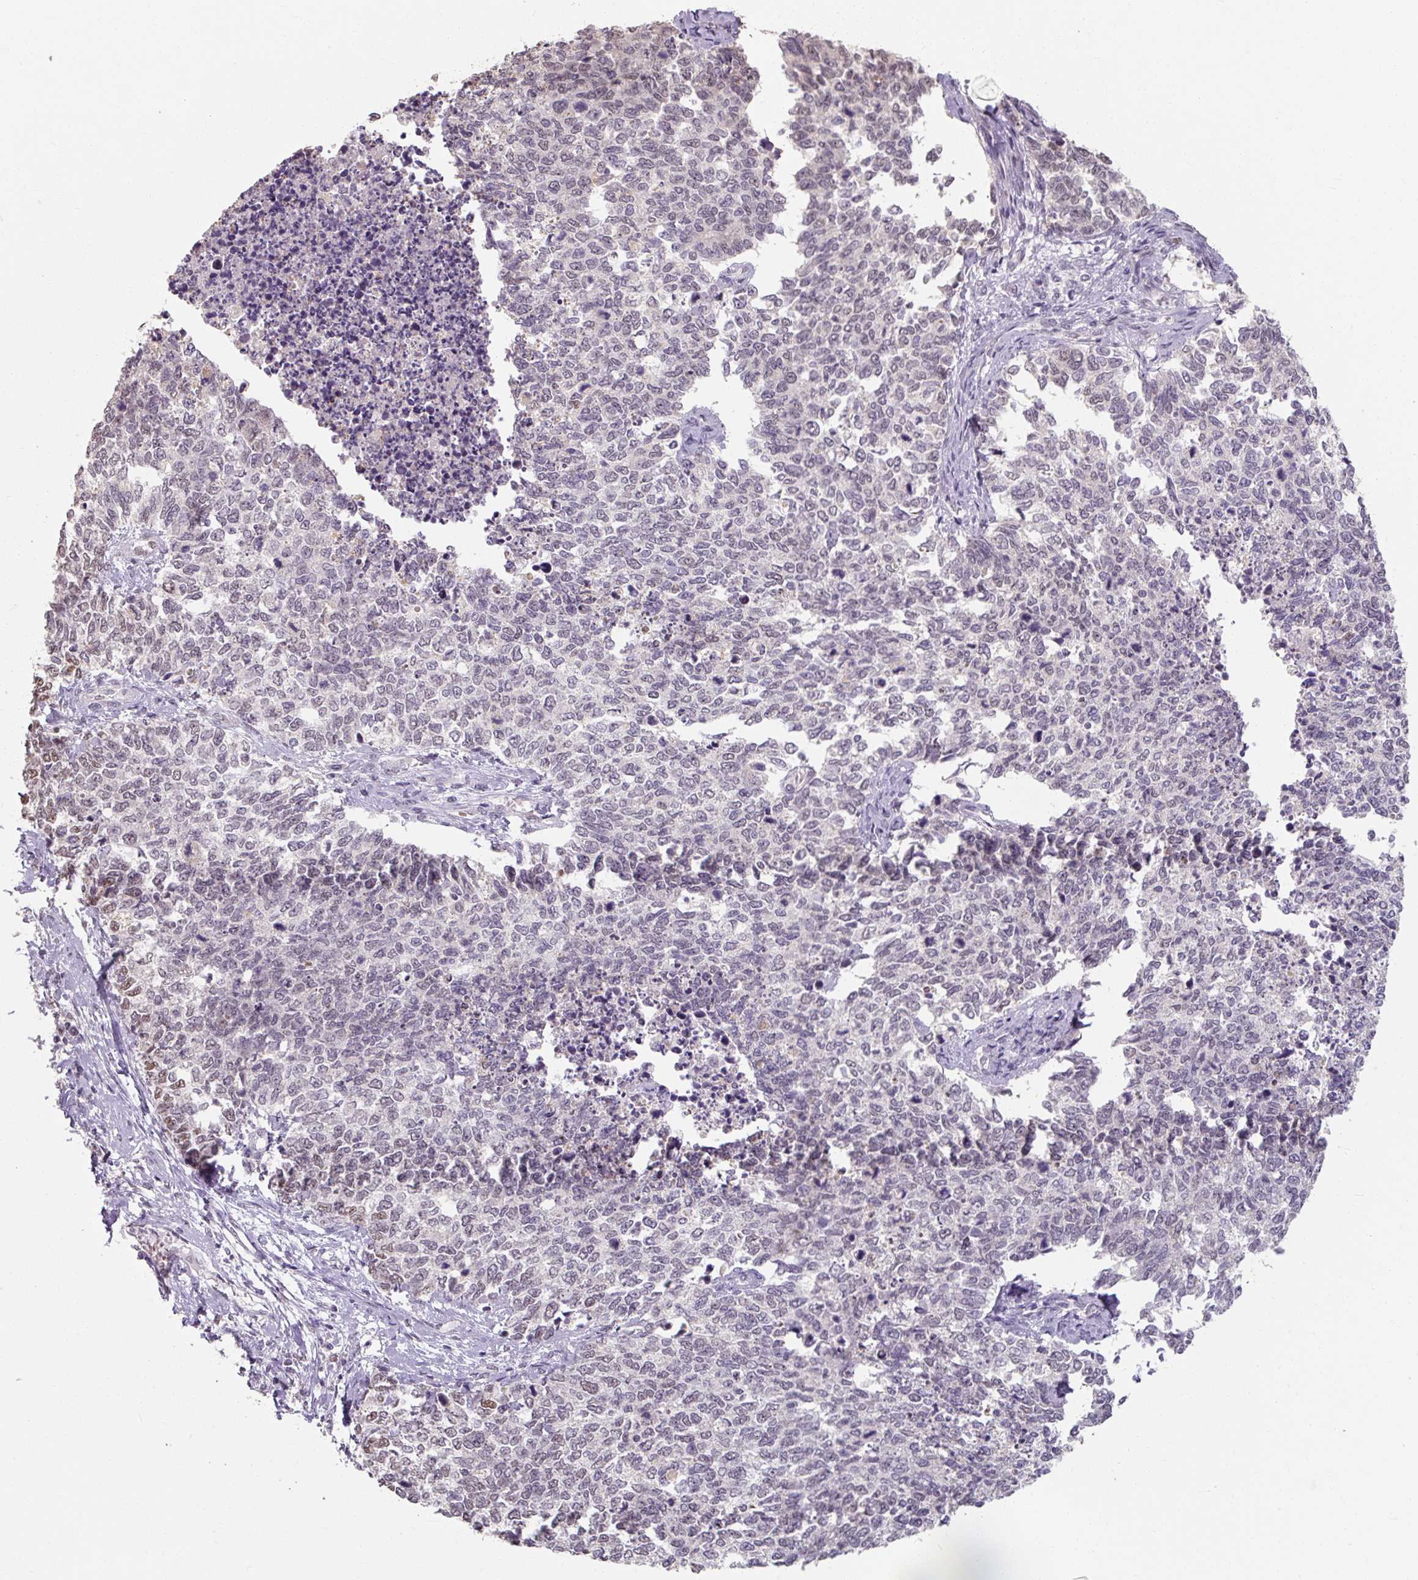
{"staining": {"intensity": "negative", "quantity": "none", "location": "none"}, "tissue": "cervical cancer", "cell_type": "Tumor cells", "image_type": "cancer", "snomed": [{"axis": "morphology", "description": "Squamous cell carcinoma, NOS"}, {"axis": "topography", "description": "Cervix"}], "caption": "High magnification brightfield microscopy of cervical squamous cell carcinoma stained with DAB (brown) and counterstained with hematoxylin (blue): tumor cells show no significant staining.", "gene": "ZFTRAF1", "patient": {"sex": "female", "age": 63}}